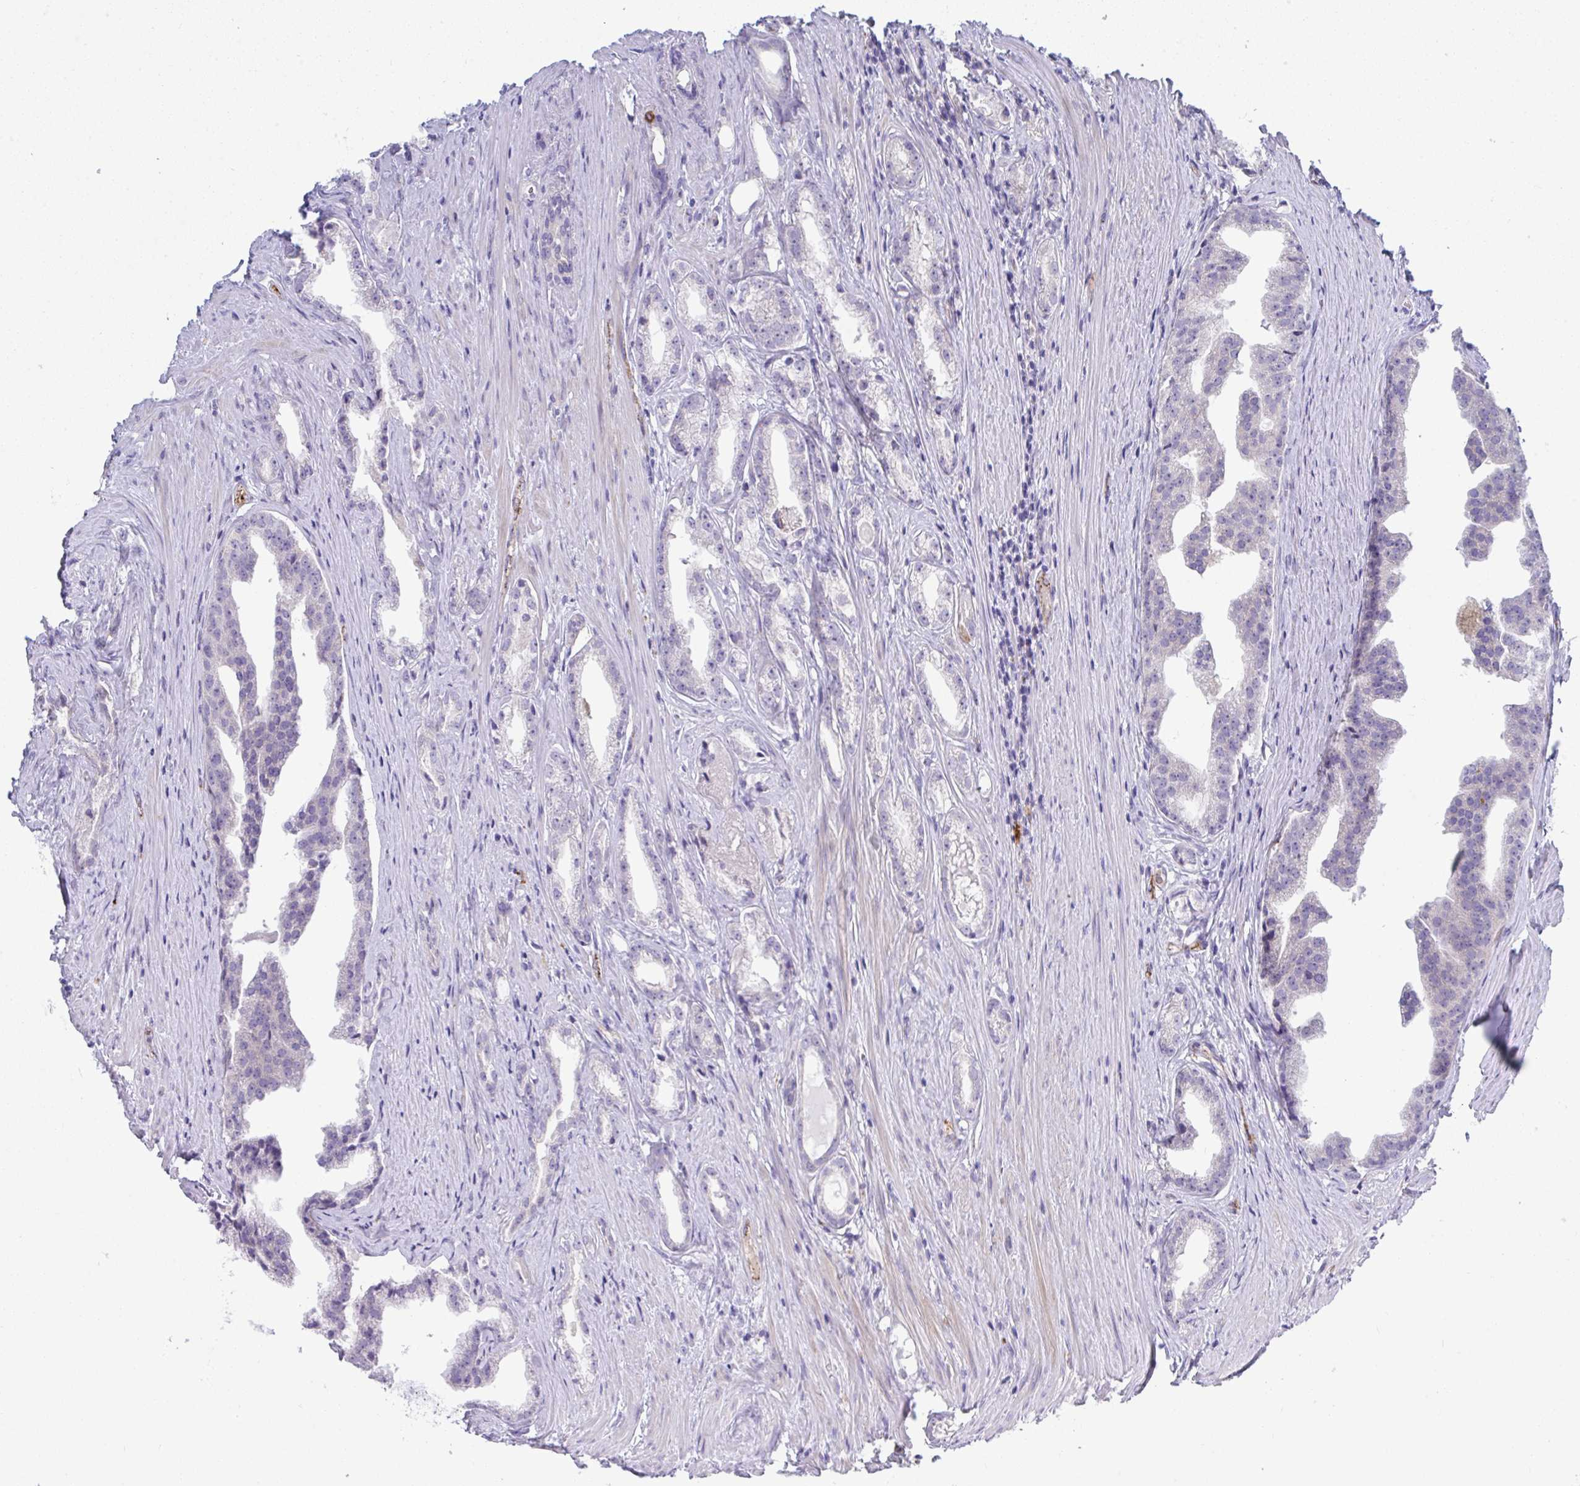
{"staining": {"intensity": "negative", "quantity": "none", "location": "none"}, "tissue": "prostate cancer", "cell_type": "Tumor cells", "image_type": "cancer", "snomed": [{"axis": "morphology", "description": "Adenocarcinoma, Low grade"}, {"axis": "topography", "description": "Prostate"}], "caption": "Prostate cancer (adenocarcinoma (low-grade)) stained for a protein using immunohistochemistry (IHC) exhibits no staining tumor cells.", "gene": "TOR1AIP2", "patient": {"sex": "male", "age": 65}}